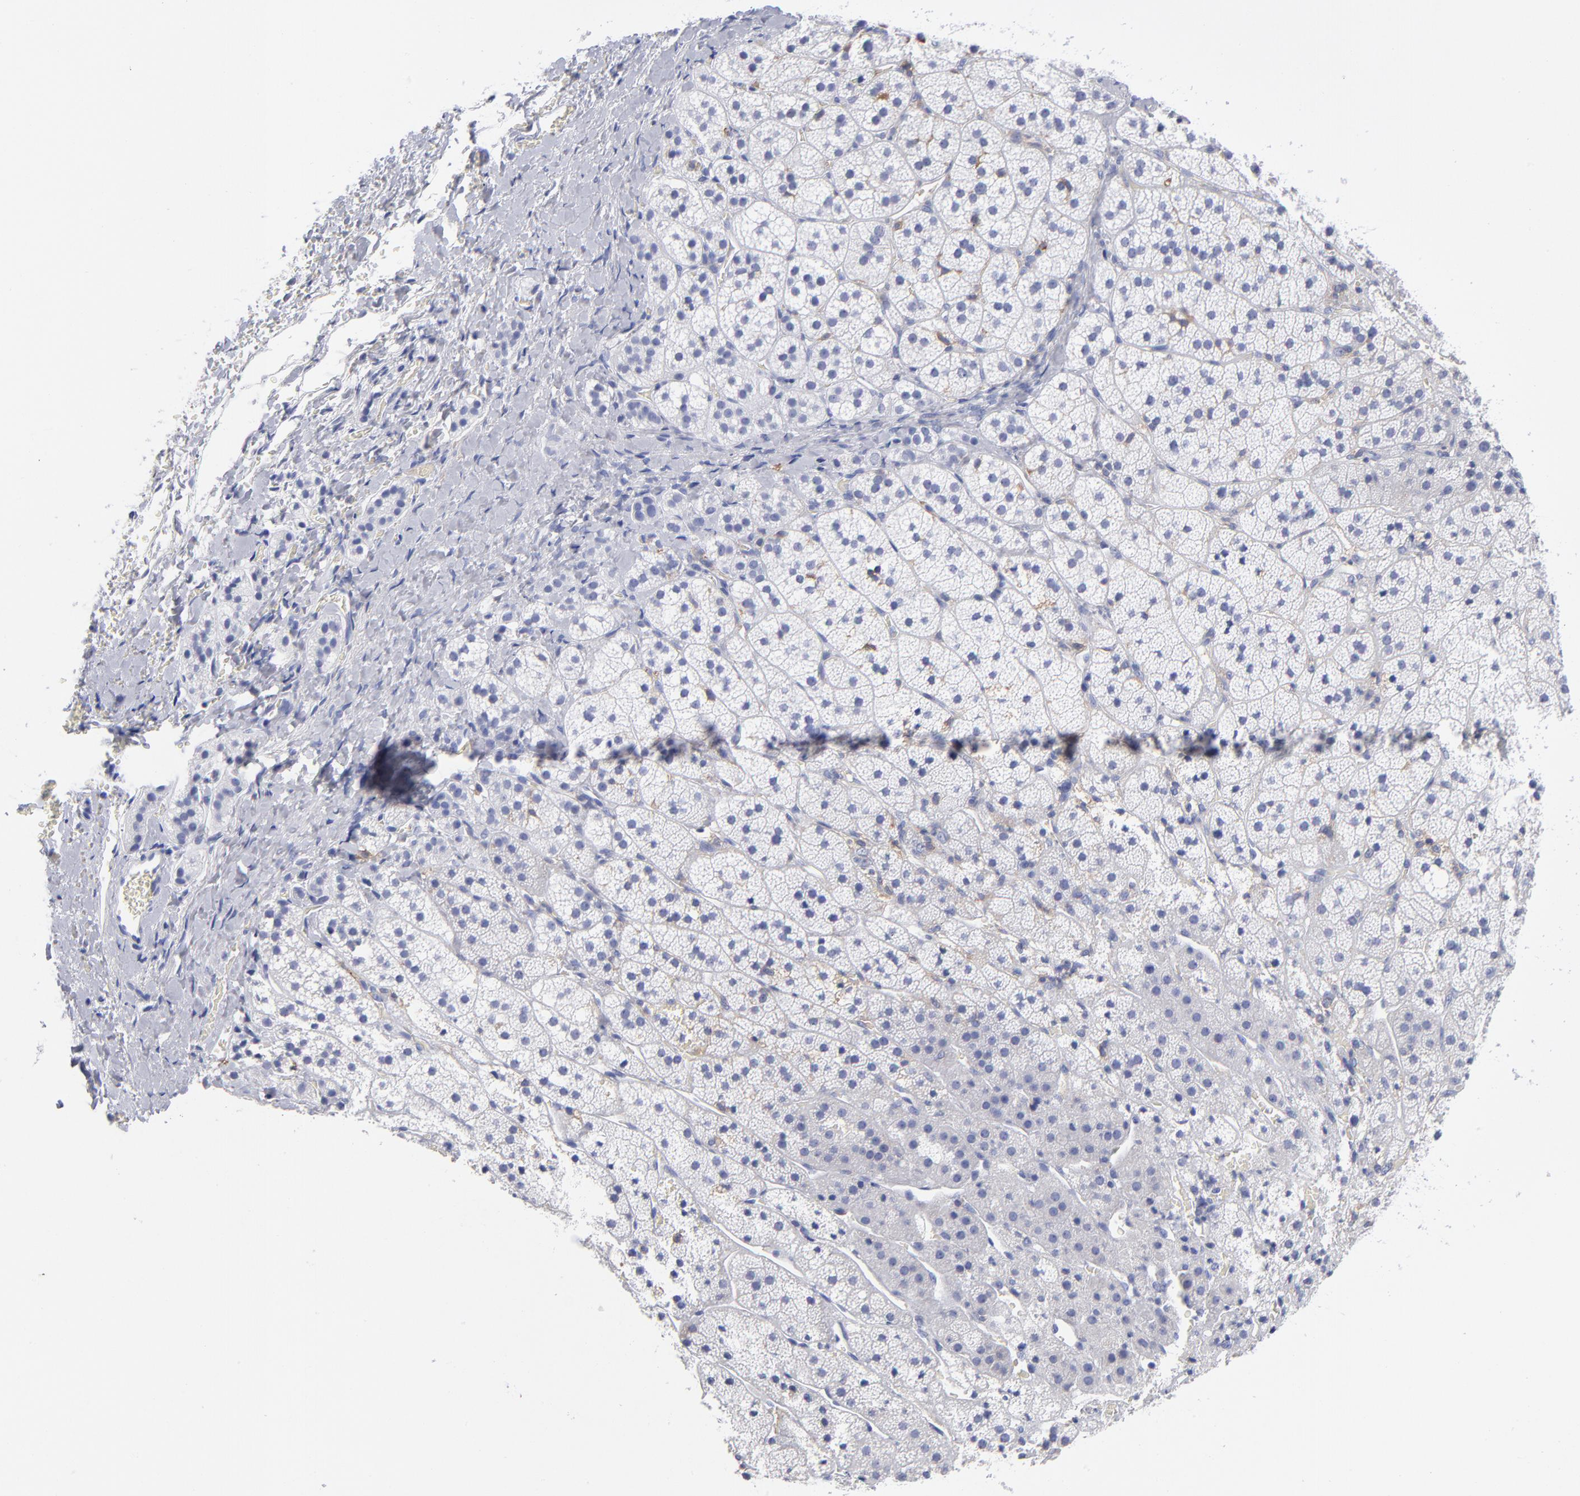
{"staining": {"intensity": "negative", "quantity": "none", "location": "none"}, "tissue": "adrenal gland", "cell_type": "Glandular cells", "image_type": "normal", "snomed": [{"axis": "morphology", "description": "Normal tissue, NOS"}, {"axis": "topography", "description": "Adrenal gland"}], "caption": "IHC histopathology image of unremarkable adrenal gland: human adrenal gland stained with DAB (3,3'-diaminobenzidine) displays no significant protein staining in glandular cells. (DAB immunohistochemistry (IHC) with hematoxylin counter stain).", "gene": "LAT2", "patient": {"sex": "female", "age": 44}}